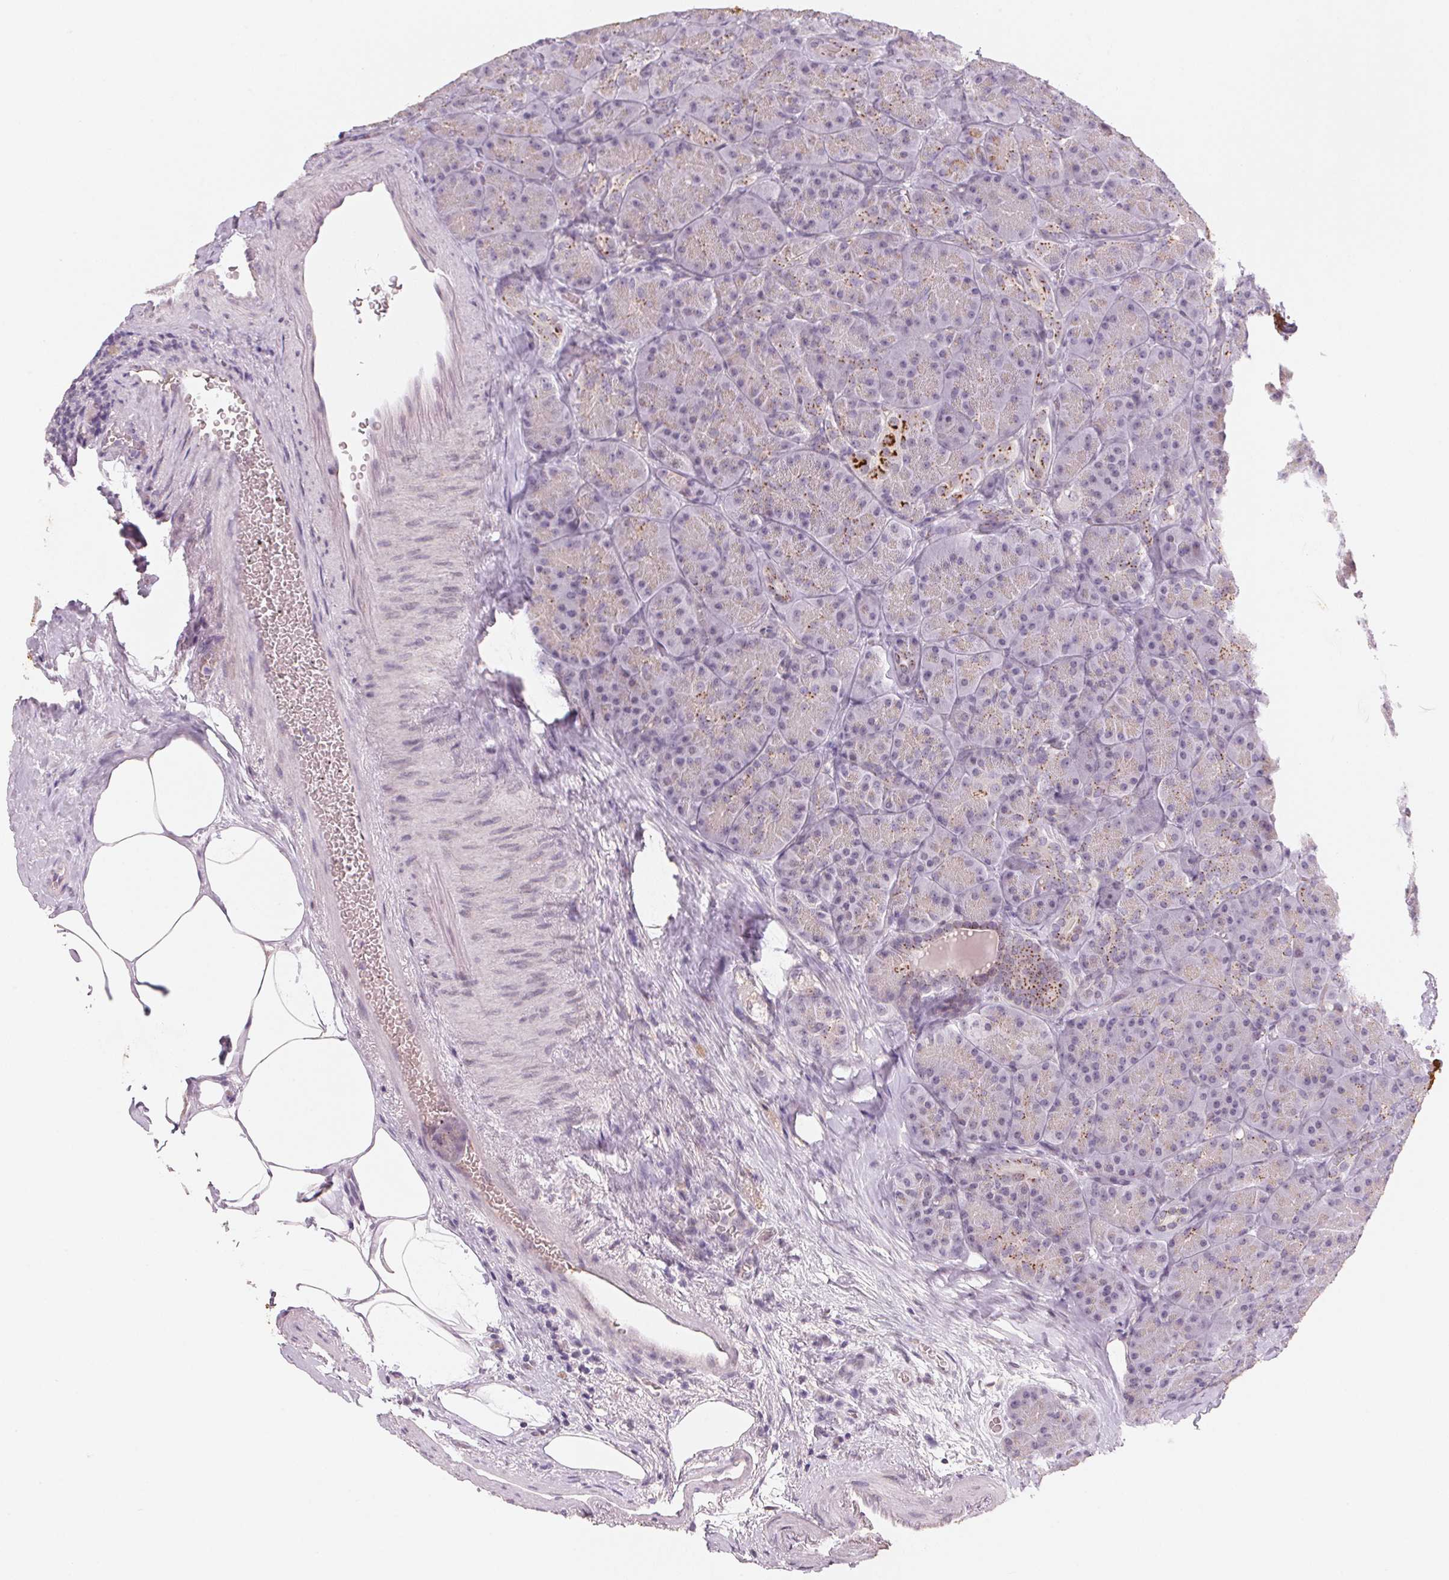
{"staining": {"intensity": "strong", "quantity": "<25%", "location": "cytoplasmic/membranous"}, "tissue": "pancreas", "cell_type": "Exocrine glandular cells", "image_type": "normal", "snomed": [{"axis": "morphology", "description": "Normal tissue, NOS"}, {"axis": "topography", "description": "Pancreas"}], "caption": "Approximately <25% of exocrine glandular cells in unremarkable pancreas display strong cytoplasmic/membranous protein positivity as visualized by brown immunohistochemical staining.", "gene": "RAB22A", "patient": {"sex": "male", "age": 57}}